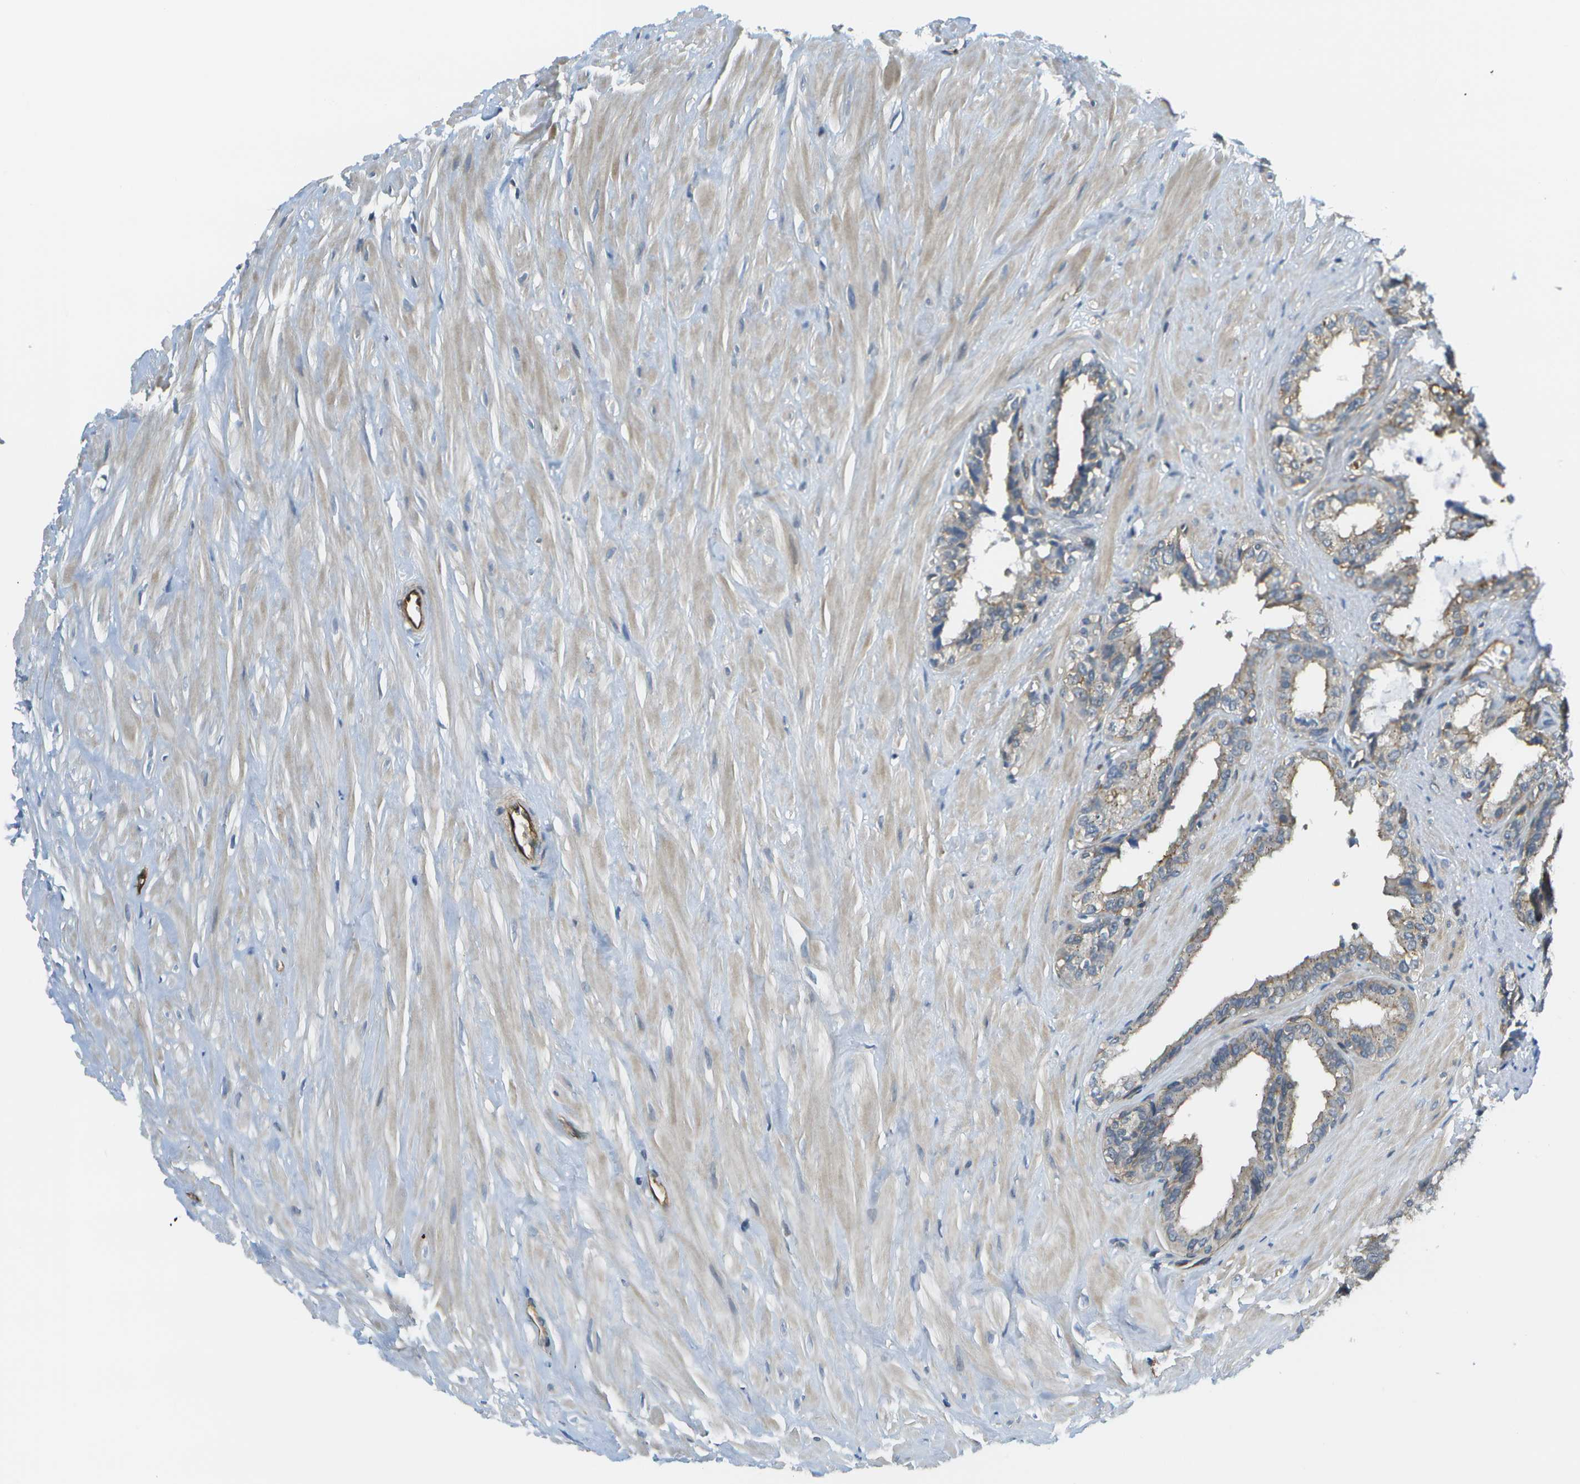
{"staining": {"intensity": "moderate", "quantity": "<25%", "location": "cytoplasmic/membranous"}, "tissue": "seminal vesicle", "cell_type": "Glandular cells", "image_type": "normal", "snomed": [{"axis": "morphology", "description": "Normal tissue, NOS"}, {"axis": "topography", "description": "Seminal veicle"}], "caption": "Protein staining by IHC displays moderate cytoplasmic/membranous positivity in approximately <25% of glandular cells in normal seminal vesicle.", "gene": "KIAA0040", "patient": {"sex": "male", "age": 64}}